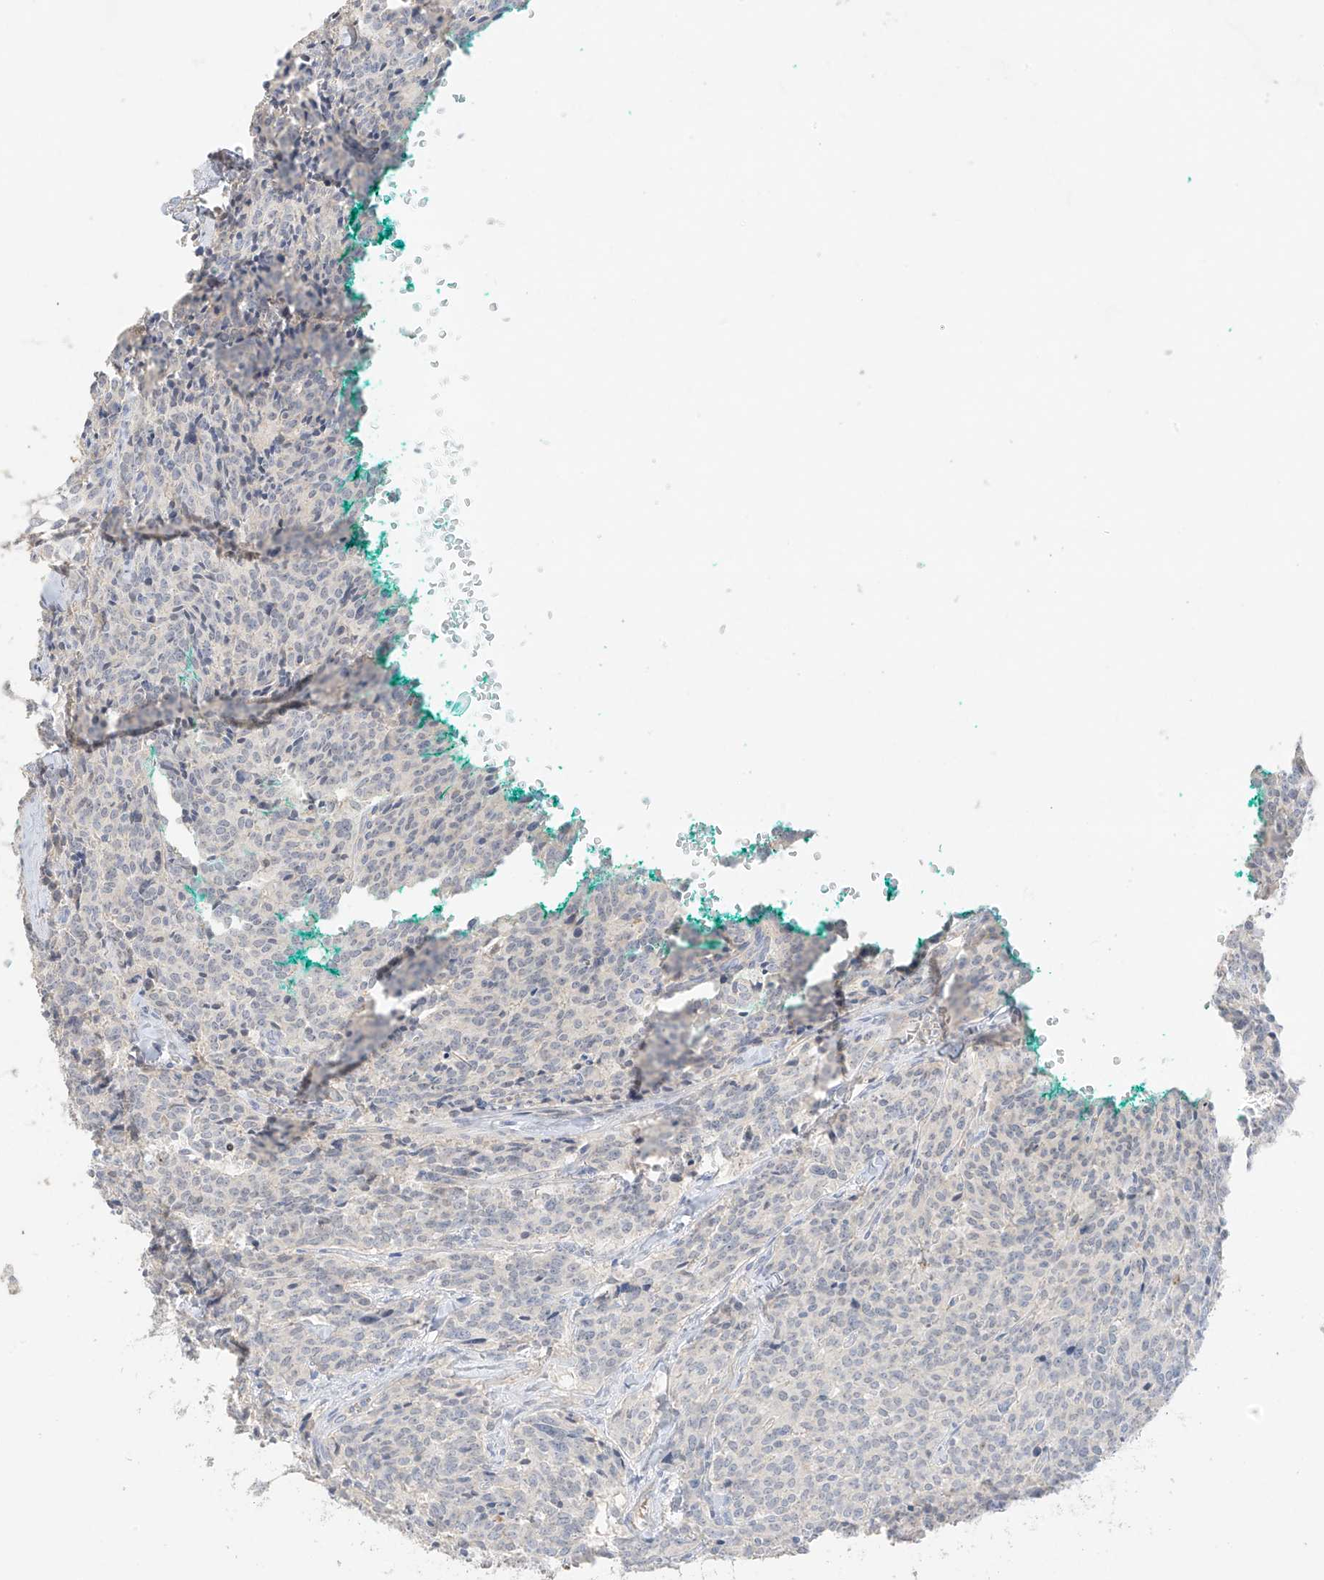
{"staining": {"intensity": "negative", "quantity": "none", "location": "none"}, "tissue": "carcinoid", "cell_type": "Tumor cells", "image_type": "cancer", "snomed": [{"axis": "morphology", "description": "Carcinoid, malignant, NOS"}, {"axis": "topography", "description": "Lung"}], "caption": "Immunohistochemical staining of human carcinoid (malignant) reveals no significant expression in tumor cells.", "gene": "ZBTB41", "patient": {"sex": "female", "age": 46}}